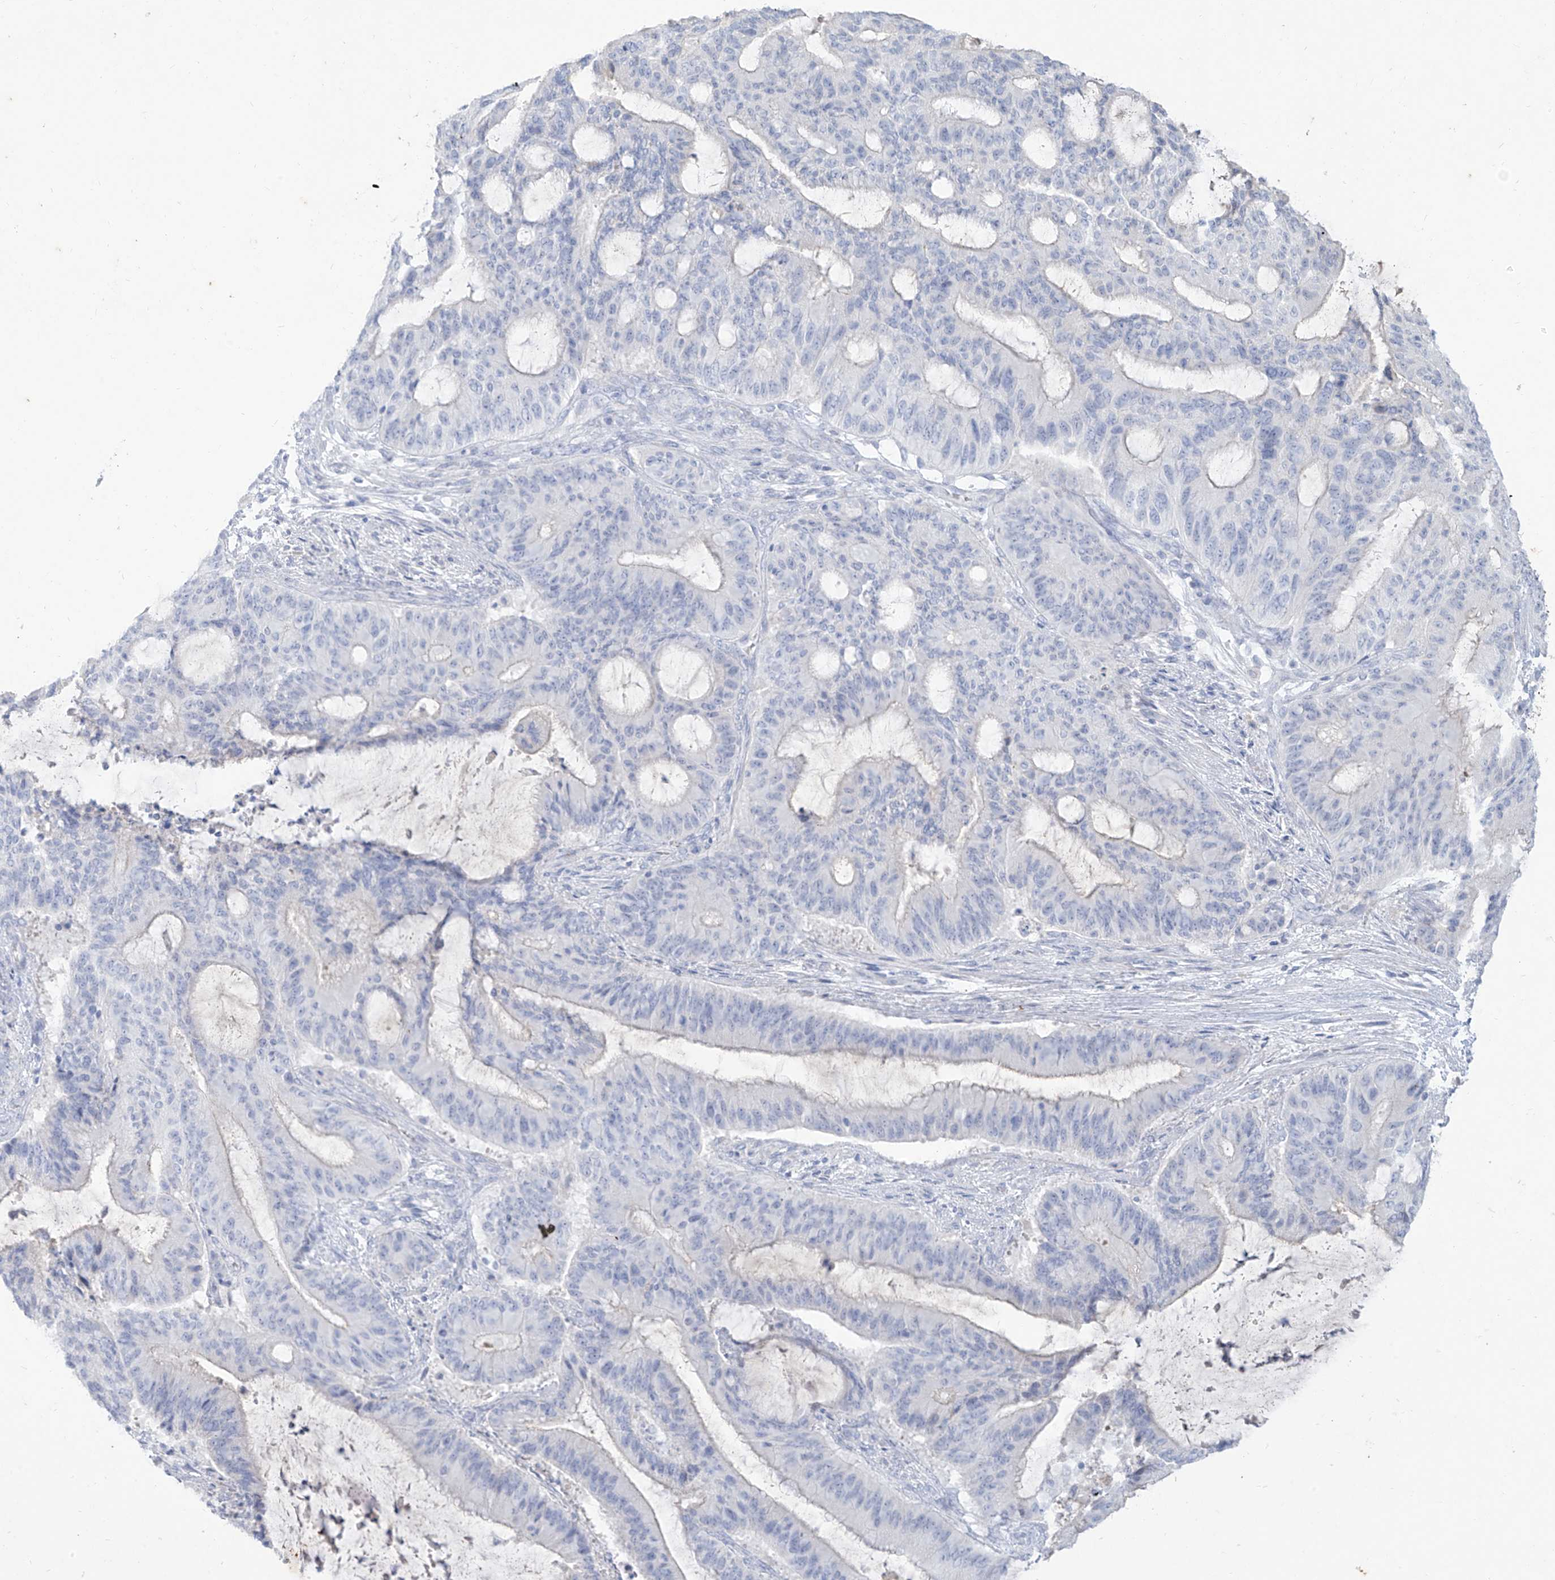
{"staining": {"intensity": "negative", "quantity": "none", "location": "none"}, "tissue": "liver cancer", "cell_type": "Tumor cells", "image_type": "cancer", "snomed": [{"axis": "morphology", "description": "Normal tissue, NOS"}, {"axis": "morphology", "description": "Cholangiocarcinoma"}, {"axis": "topography", "description": "Liver"}, {"axis": "topography", "description": "Peripheral nerve tissue"}], "caption": "Cholangiocarcinoma (liver) stained for a protein using immunohistochemistry shows no staining tumor cells.", "gene": "TGM4", "patient": {"sex": "female", "age": 73}}